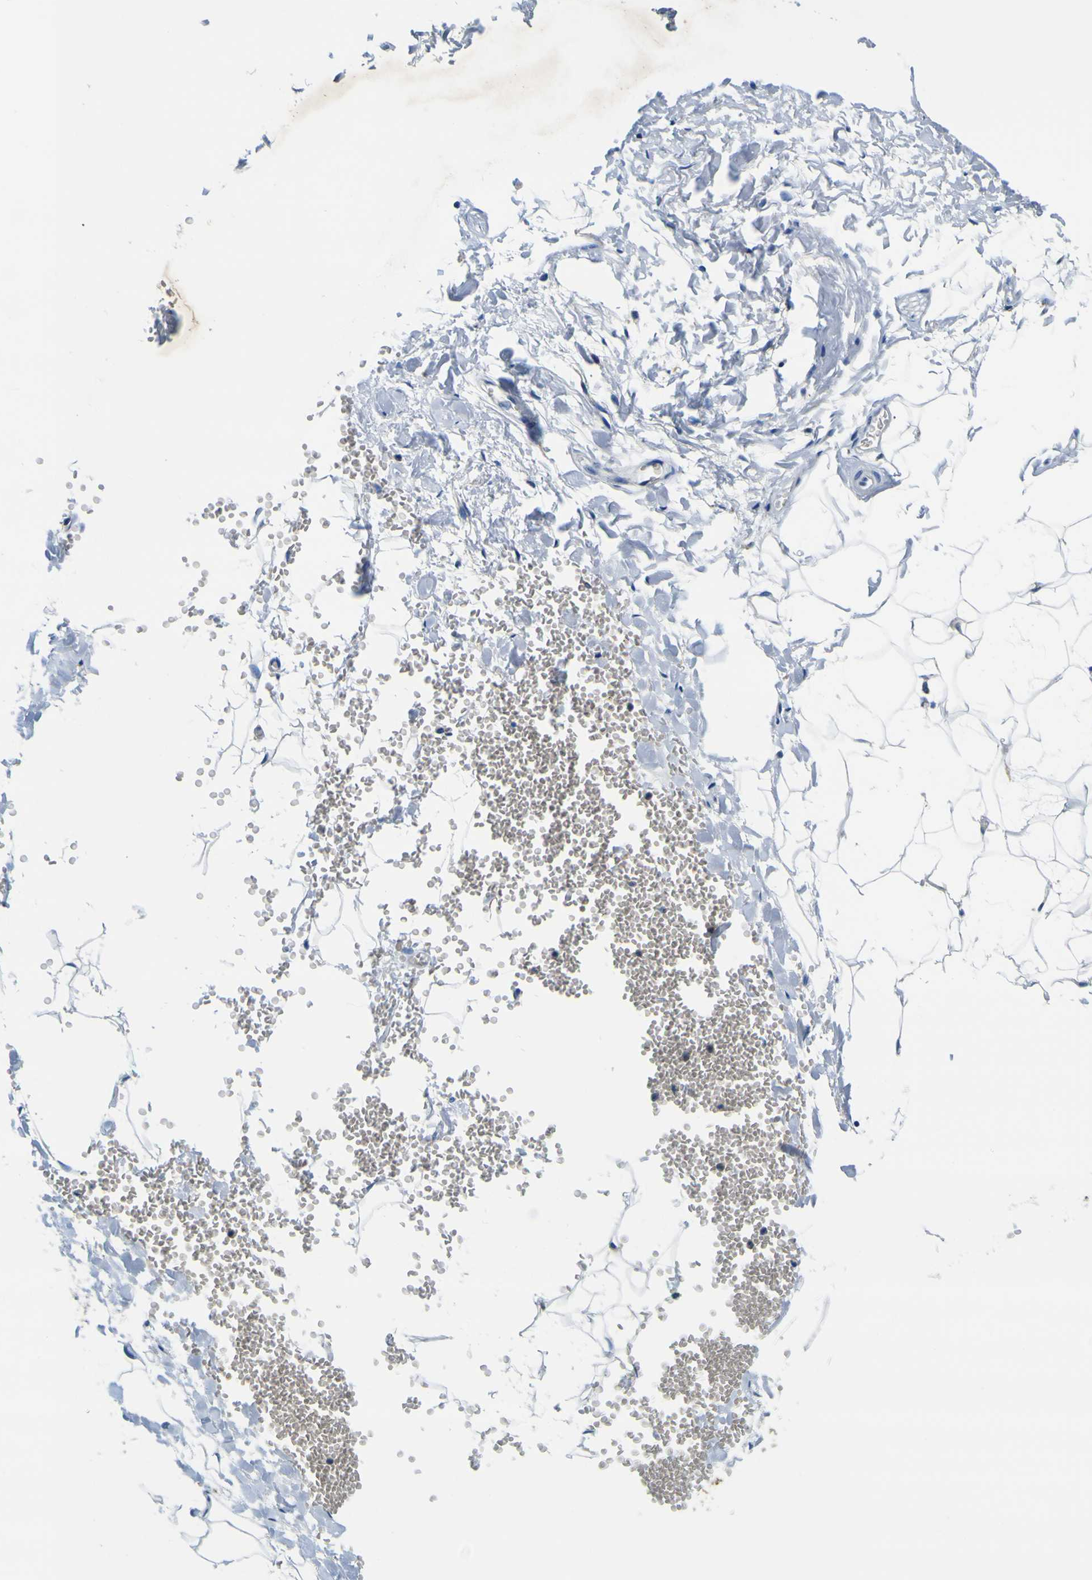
{"staining": {"intensity": "negative", "quantity": "none", "location": "none"}, "tissue": "adipose tissue", "cell_type": "Adipocytes", "image_type": "normal", "snomed": [{"axis": "morphology", "description": "Normal tissue, NOS"}, {"axis": "topography", "description": "Adipose tissue"}, {"axis": "topography", "description": "Peripheral nerve tissue"}], "caption": "This micrograph is of unremarkable adipose tissue stained with immunohistochemistry (IHC) to label a protein in brown with the nuclei are counter-stained blue. There is no expression in adipocytes.", "gene": "CLSTN1", "patient": {"sex": "male", "age": 52}}